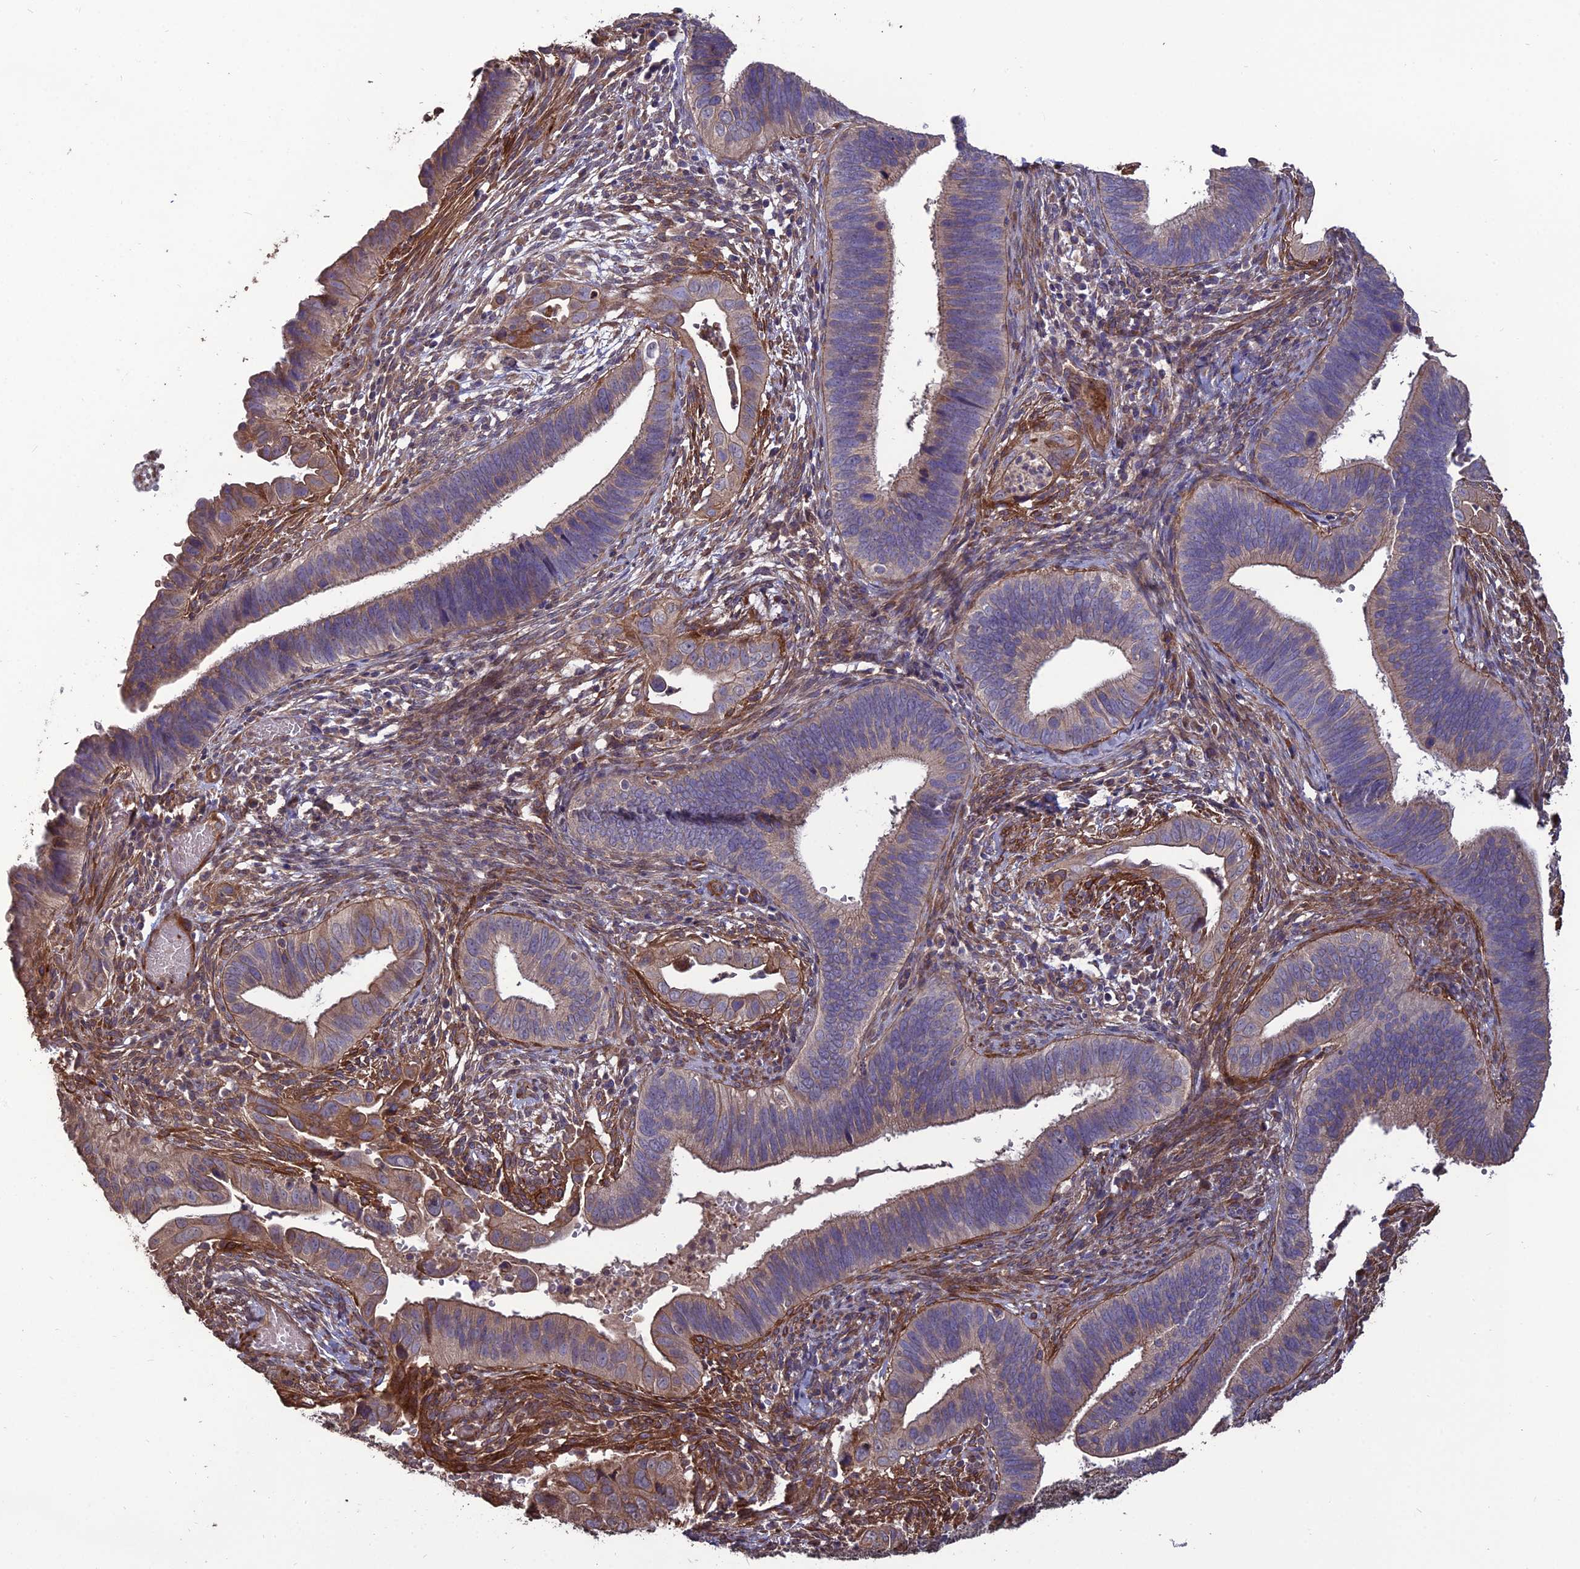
{"staining": {"intensity": "moderate", "quantity": "25%-75%", "location": "cytoplasmic/membranous"}, "tissue": "cervical cancer", "cell_type": "Tumor cells", "image_type": "cancer", "snomed": [{"axis": "morphology", "description": "Adenocarcinoma, NOS"}, {"axis": "topography", "description": "Cervix"}], "caption": "Protein staining of cervical adenocarcinoma tissue exhibits moderate cytoplasmic/membranous positivity in approximately 25%-75% of tumor cells. (DAB (3,3'-diaminobenzidine) = brown stain, brightfield microscopy at high magnification).", "gene": "ATP6V0A2", "patient": {"sex": "female", "age": 42}}